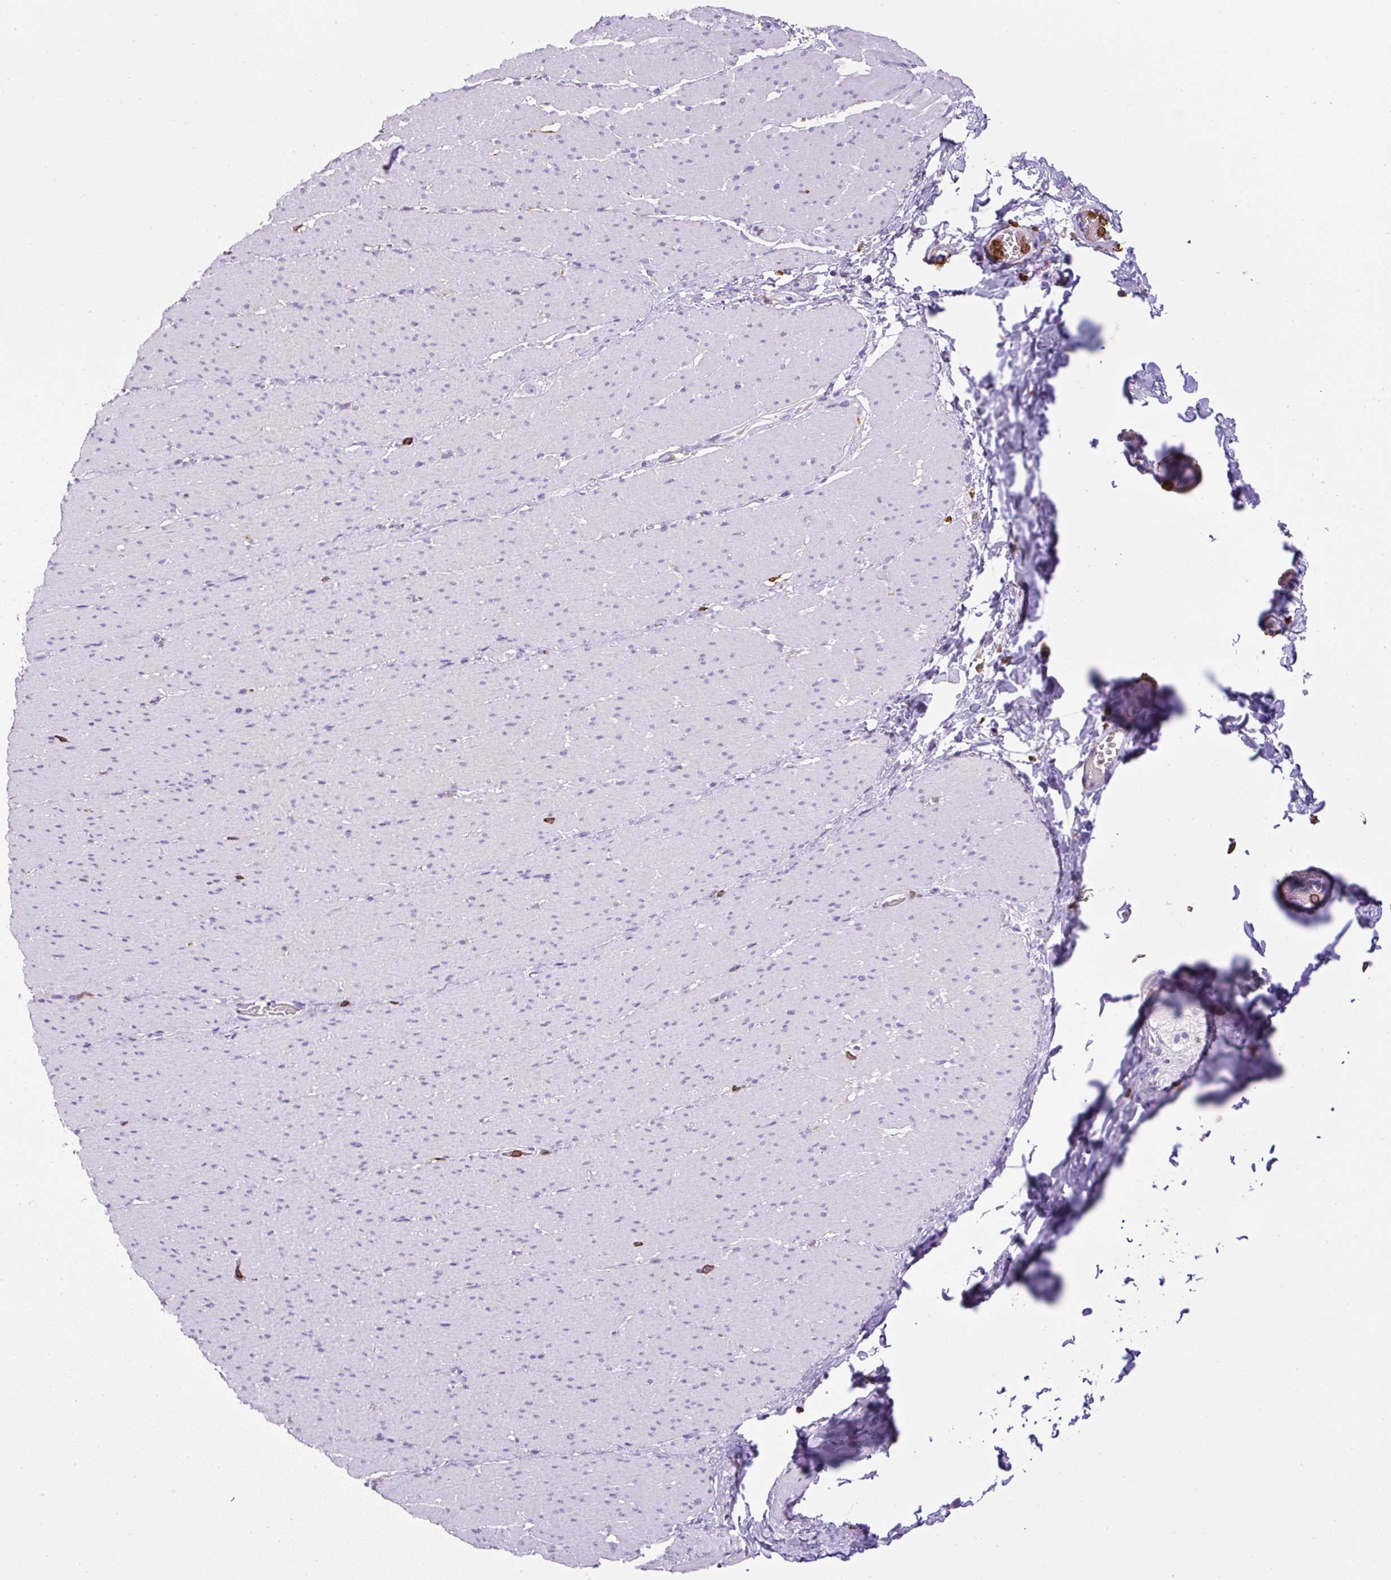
{"staining": {"intensity": "negative", "quantity": "none", "location": "none"}, "tissue": "smooth muscle", "cell_type": "Smooth muscle cells", "image_type": "normal", "snomed": [{"axis": "morphology", "description": "Normal tissue, NOS"}, {"axis": "topography", "description": "Smooth muscle"}, {"axis": "topography", "description": "Rectum"}], "caption": "A histopathology image of smooth muscle stained for a protein exhibits no brown staining in smooth muscle cells.", "gene": "FAM228B", "patient": {"sex": "male", "age": 53}}